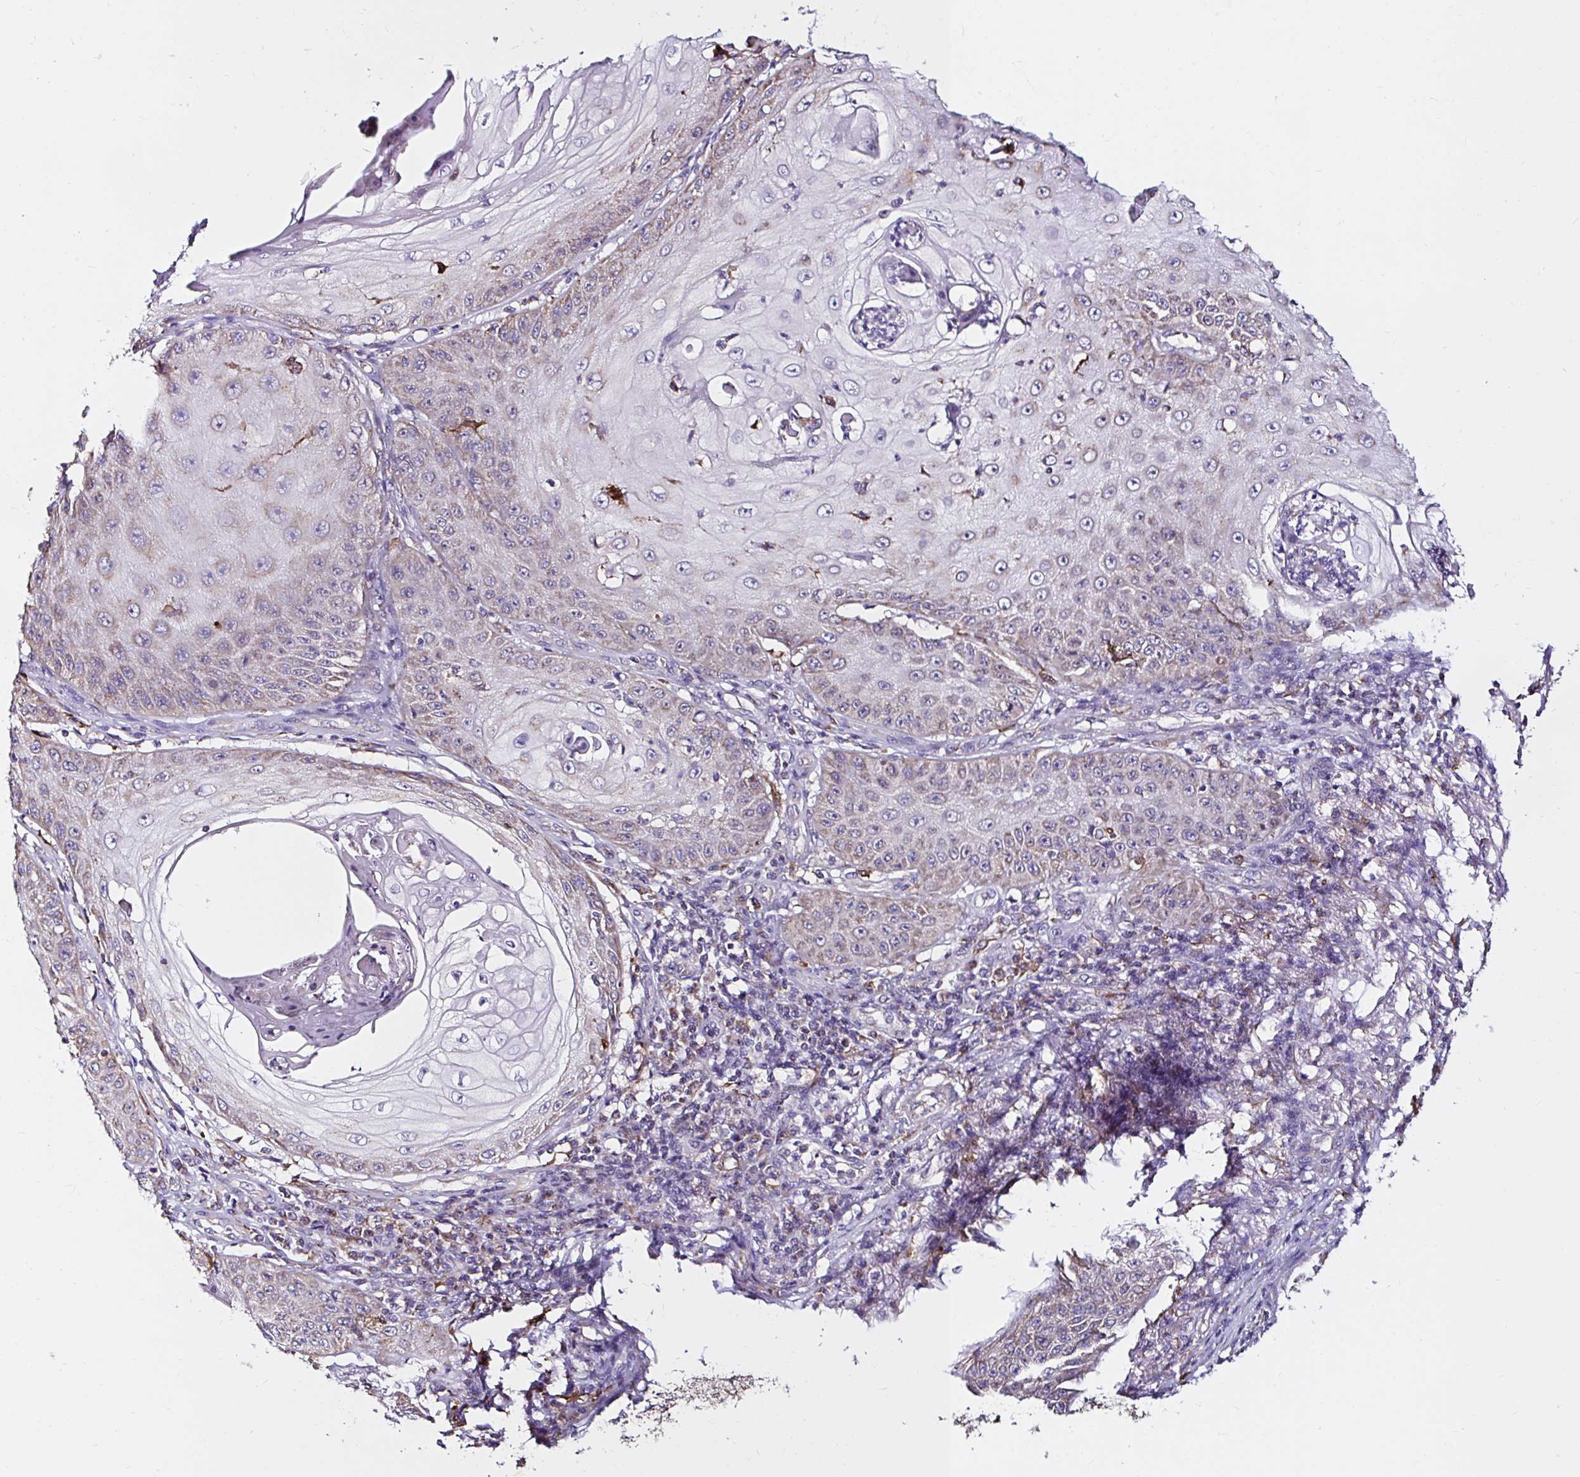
{"staining": {"intensity": "weak", "quantity": "25%-75%", "location": "cytoplasmic/membranous"}, "tissue": "skin cancer", "cell_type": "Tumor cells", "image_type": "cancer", "snomed": [{"axis": "morphology", "description": "Squamous cell carcinoma, NOS"}, {"axis": "topography", "description": "Skin"}], "caption": "Immunohistochemistry image of neoplastic tissue: human skin squamous cell carcinoma stained using immunohistochemistry exhibits low levels of weak protein expression localized specifically in the cytoplasmic/membranous of tumor cells, appearing as a cytoplasmic/membranous brown color.", "gene": "MSR1", "patient": {"sex": "male", "age": 70}}